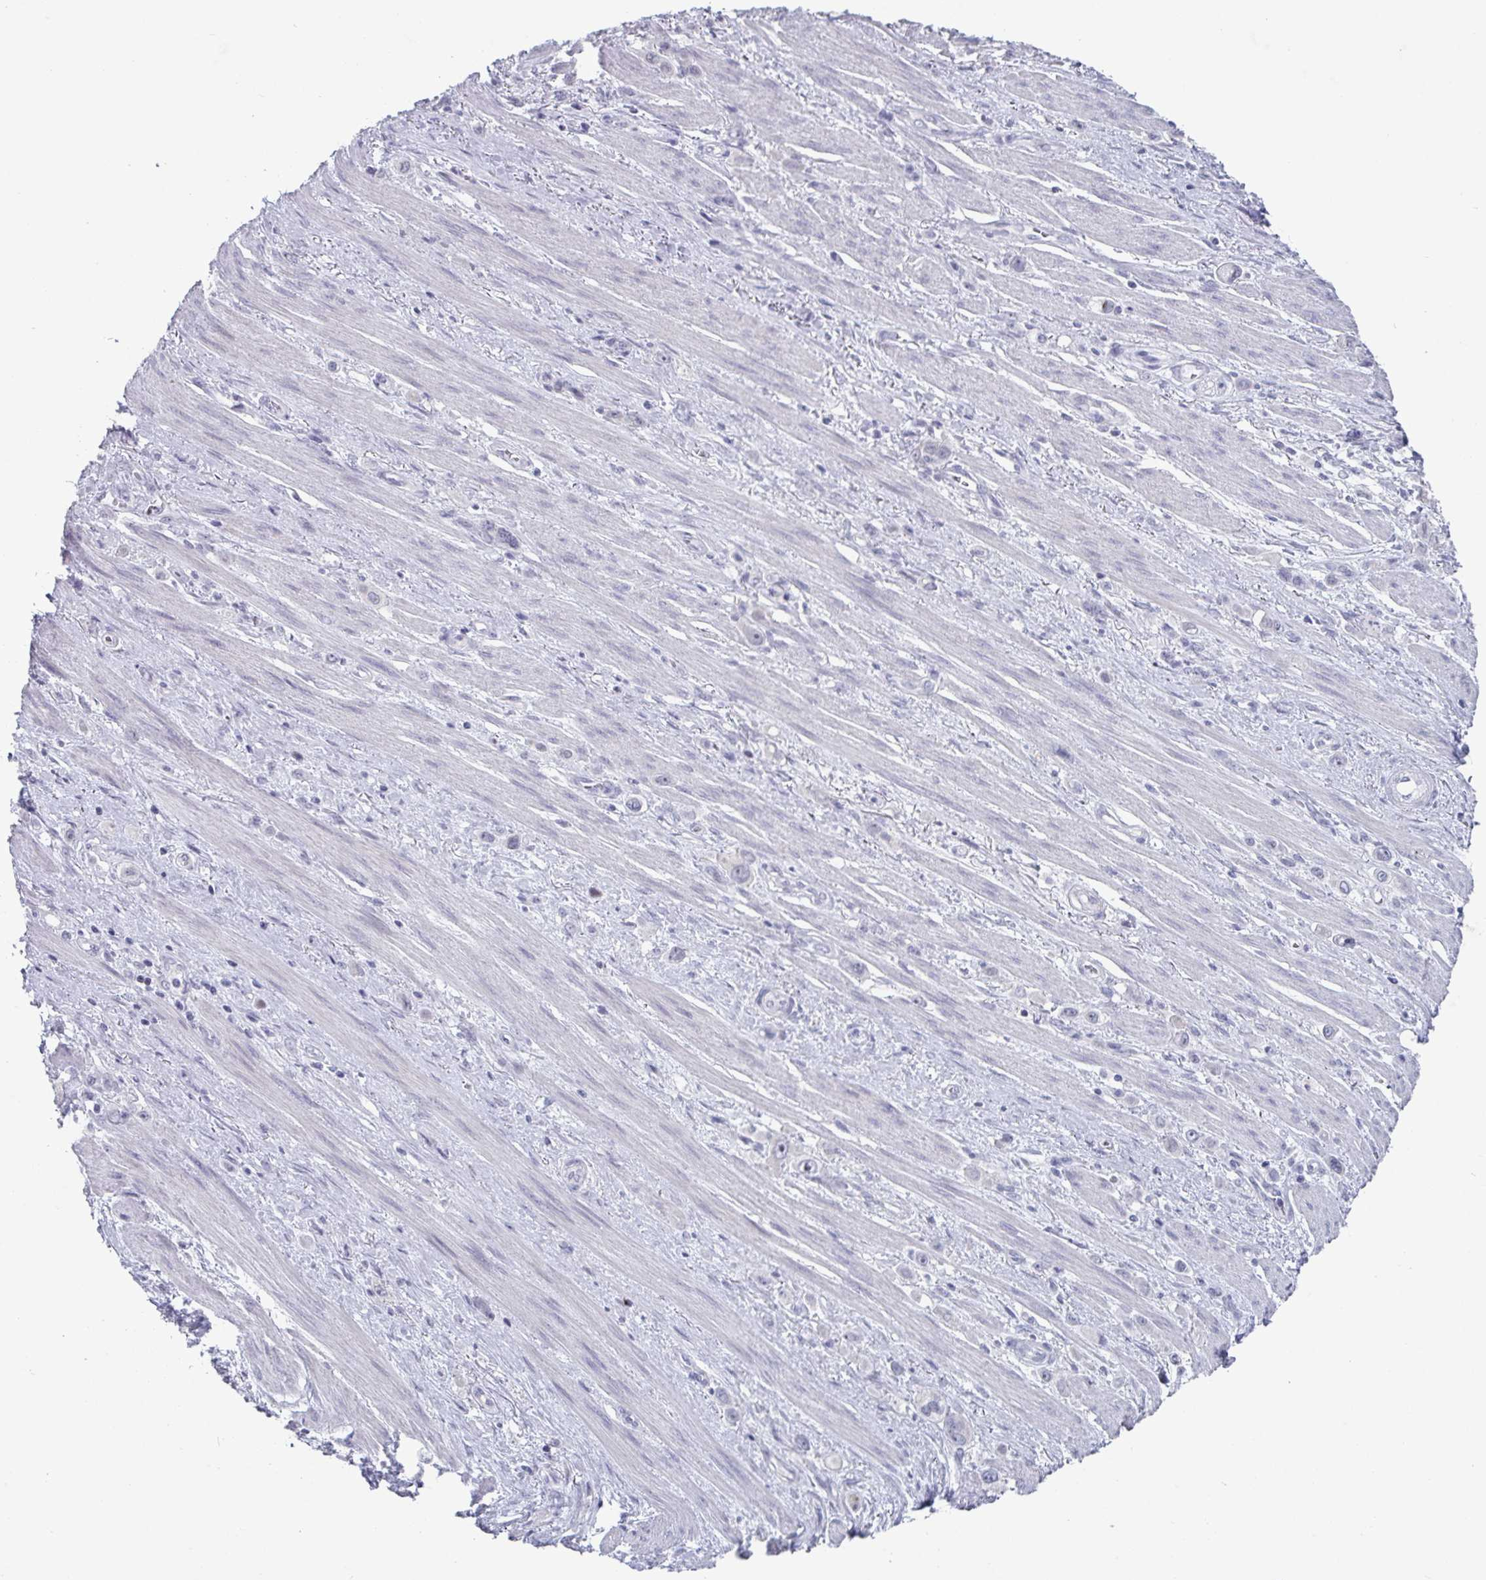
{"staining": {"intensity": "negative", "quantity": "none", "location": "none"}, "tissue": "stomach cancer", "cell_type": "Tumor cells", "image_type": "cancer", "snomed": [{"axis": "morphology", "description": "Adenocarcinoma, NOS"}, {"axis": "topography", "description": "Stomach, upper"}], "caption": "IHC histopathology image of neoplastic tissue: stomach adenocarcinoma stained with DAB (3,3'-diaminobenzidine) displays no significant protein positivity in tumor cells.", "gene": "VSIG10L", "patient": {"sex": "male", "age": 75}}